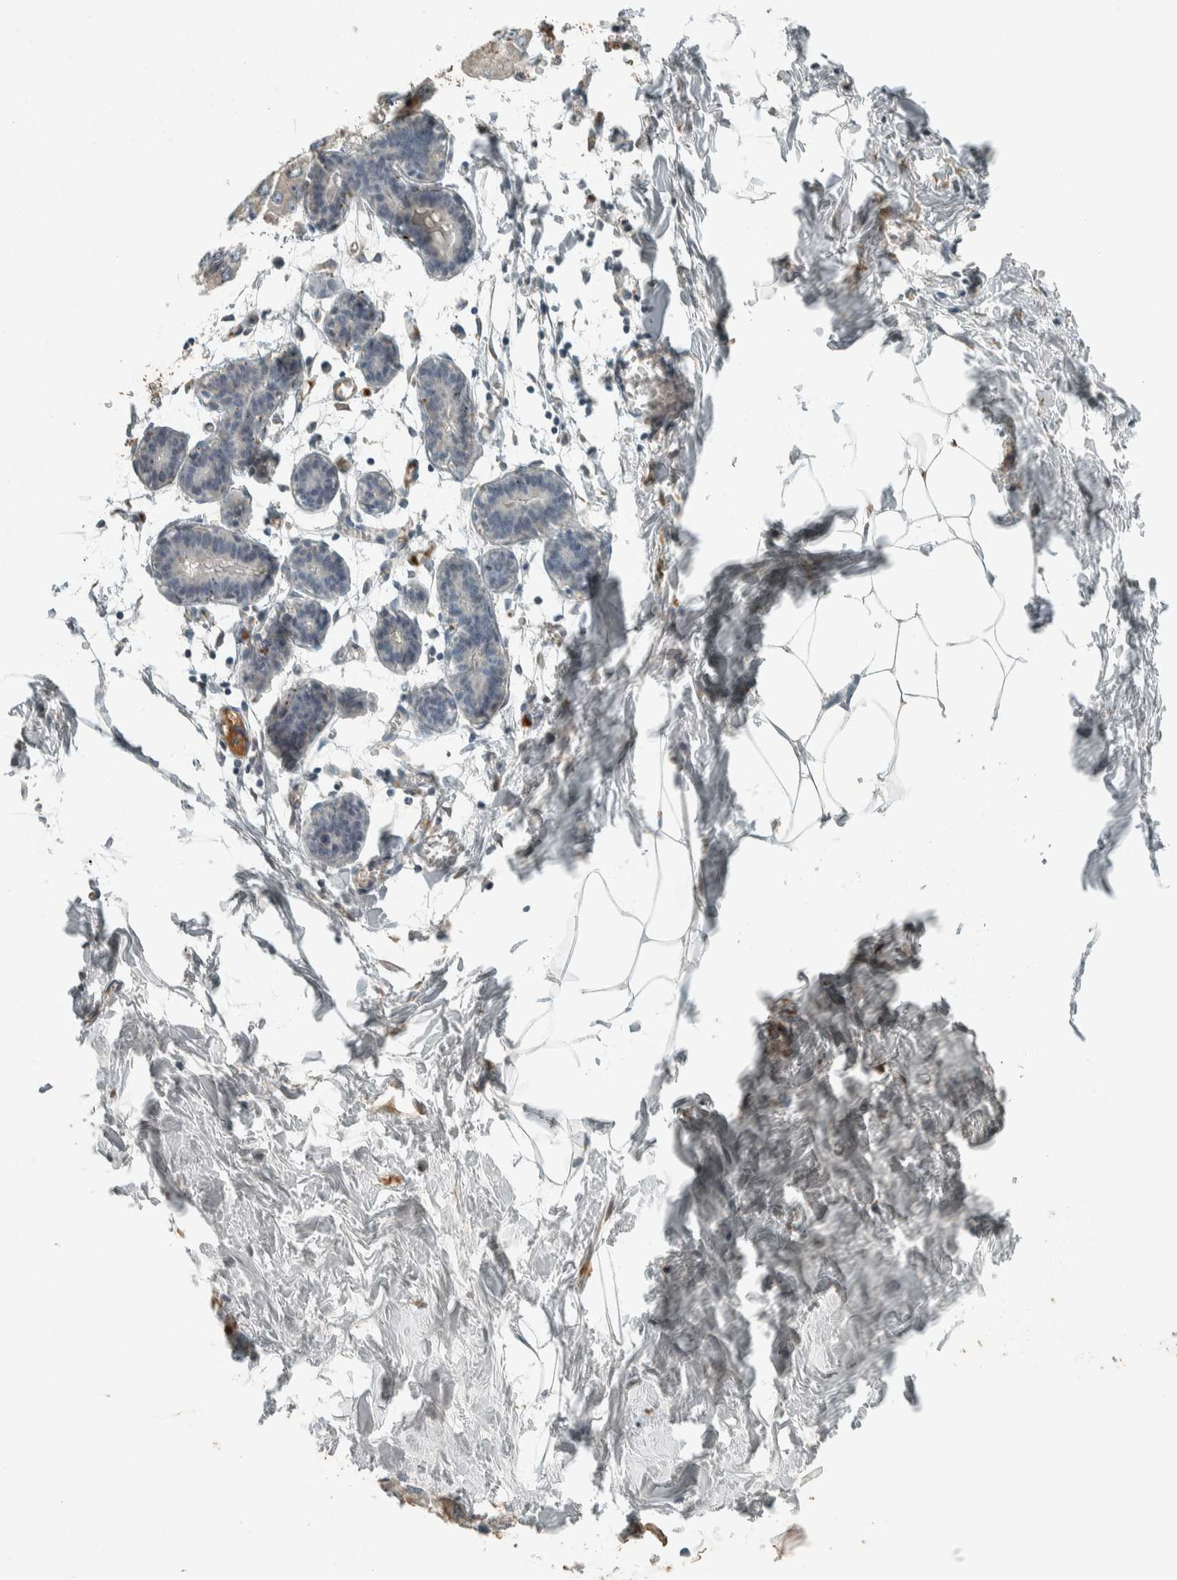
{"staining": {"intensity": "negative", "quantity": "none", "location": "none"}, "tissue": "breast", "cell_type": "Adipocytes", "image_type": "normal", "snomed": [{"axis": "morphology", "description": "Normal tissue, NOS"}, {"axis": "topography", "description": "Breast"}], "caption": "The photomicrograph shows no staining of adipocytes in unremarkable breast.", "gene": "CERCAM", "patient": {"sex": "female", "age": 27}}